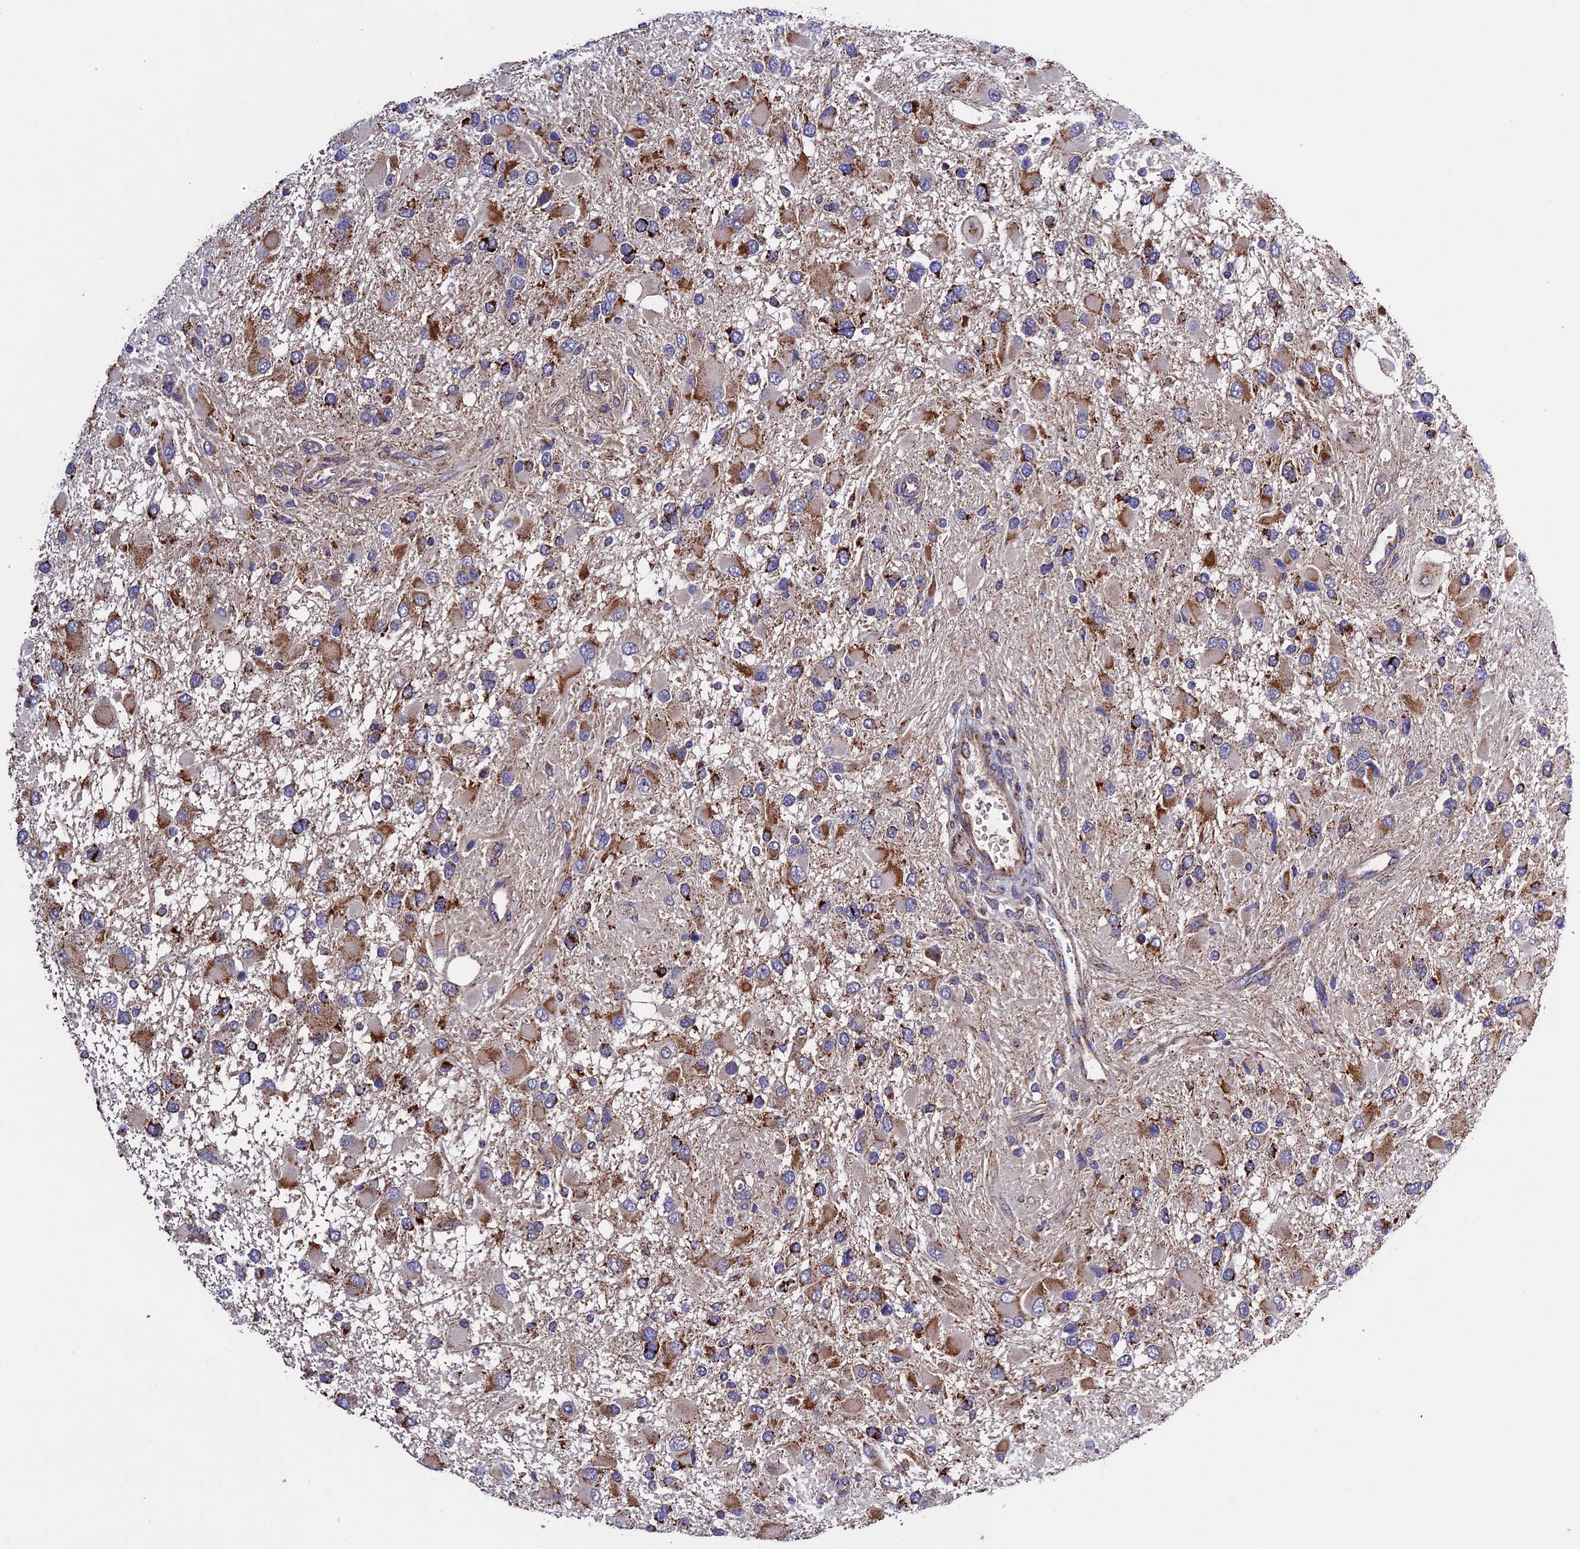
{"staining": {"intensity": "moderate", "quantity": "25%-75%", "location": "cytoplasmic/membranous"}, "tissue": "glioma", "cell_type": "Tumor cells", "image_type": "cancer", "snomed": [{"axis": "morphology", "description": "Glioma, malignant, High grade"}, {"axis": "topography", "description": "Brain"}], "caption": "Protein analysis of malignant high-grade glioma tissue demonstrates moderate cytoplasmic/membranous staining in about 25%-75% of tumor cells.", "gene": "RNF17", "patient": {"sex": "male", "age": 53}}